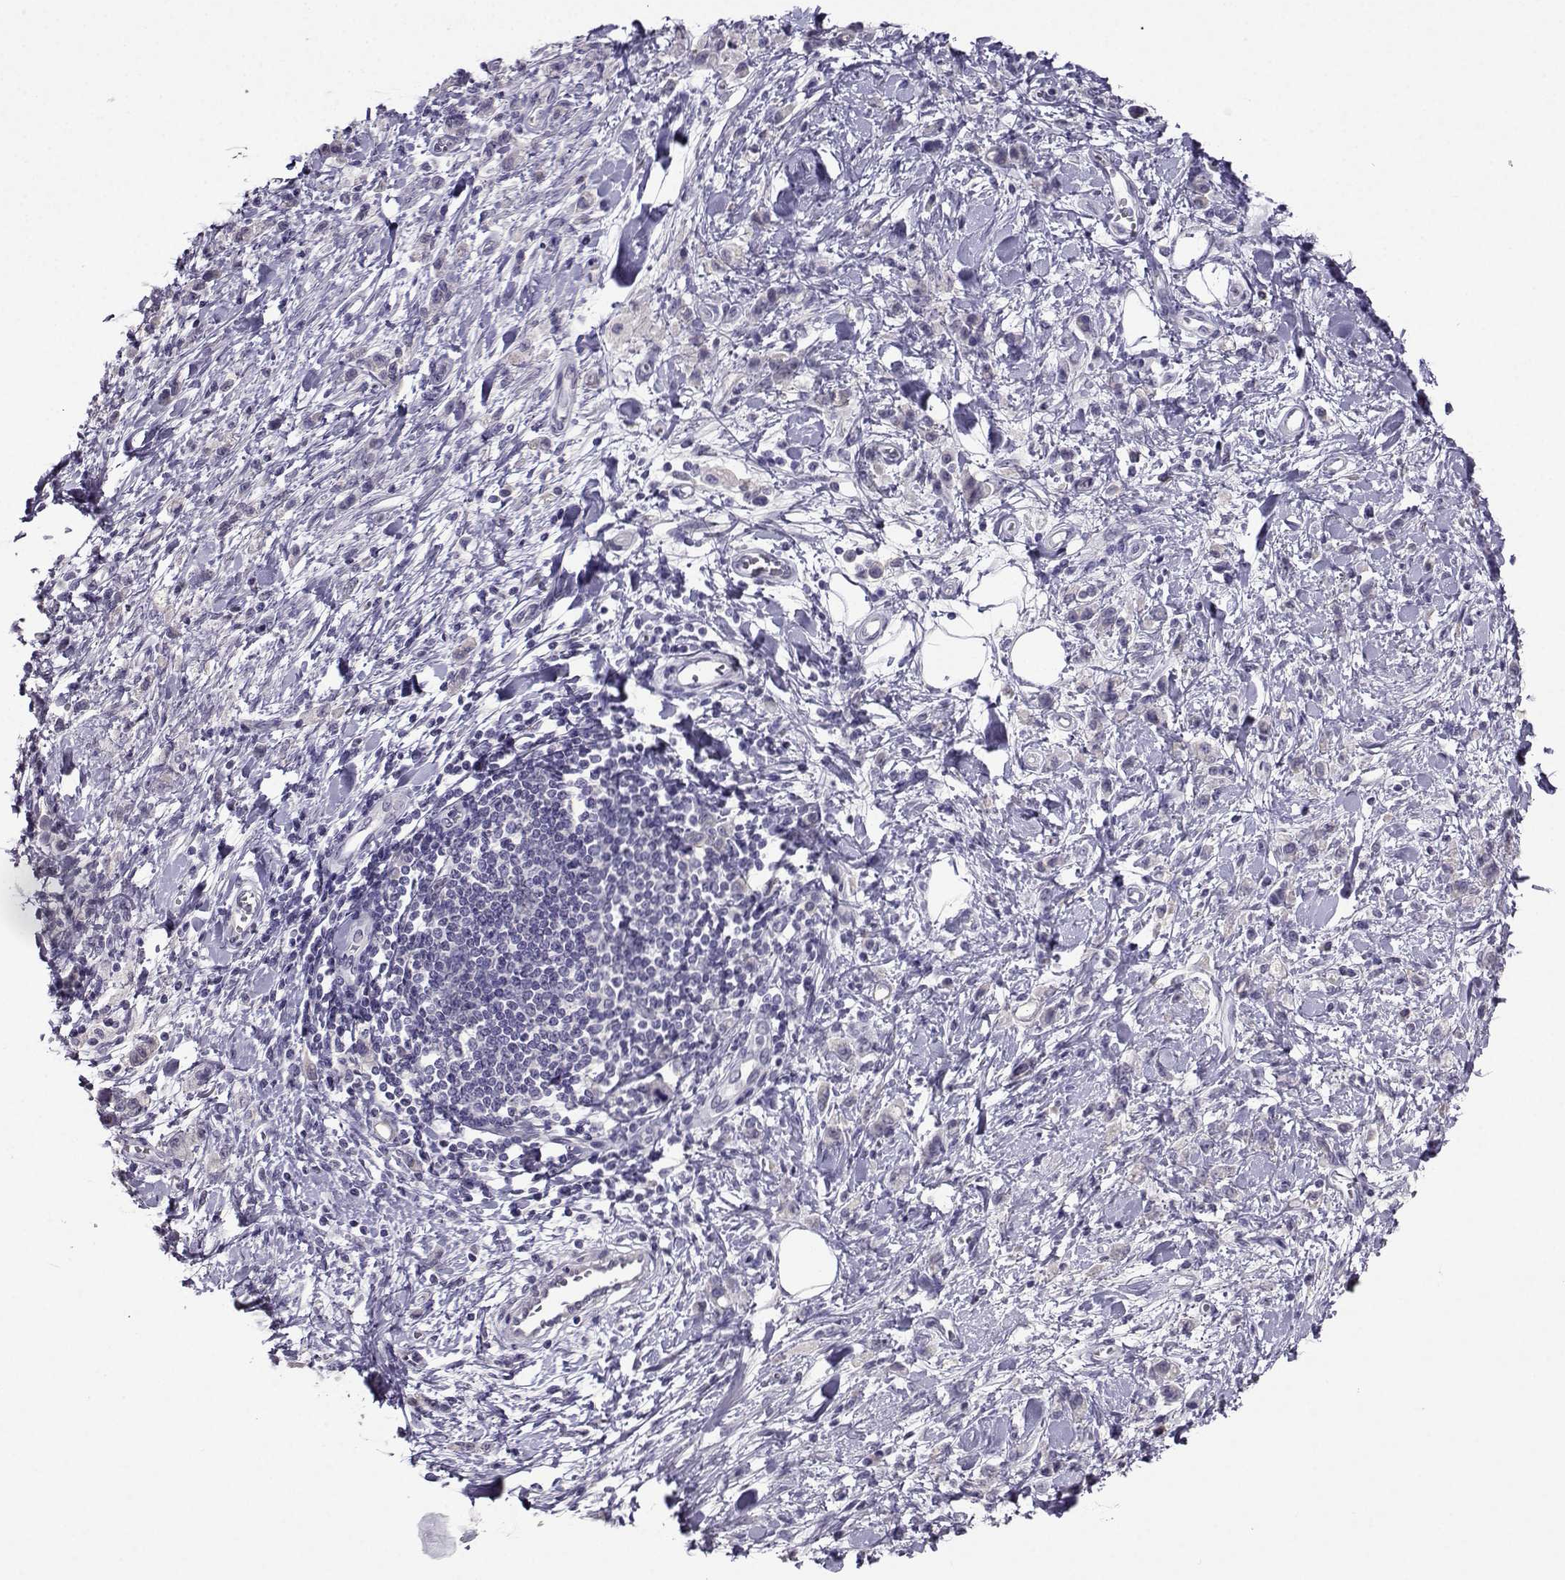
{"staining": {"intensity": "negative", "quantity": "none", "location": "none"}, "tissue": "stomach cancer", "cell_type": "Tumor cells", "image_type": "cancer", "snomed": [{"axis": "morphology", "description": "Adenocarcinoma, NOS"}, {"axis": "topography", "description": "Stomach"}], "caption": "High power microscopy photomicrograph of an immunohistochemistry micrograph of stomach cancer, revealing no significant expression in tumor cells.", "gene": "CRYBB1", "patient": {"sex": "male", "age": 77}}